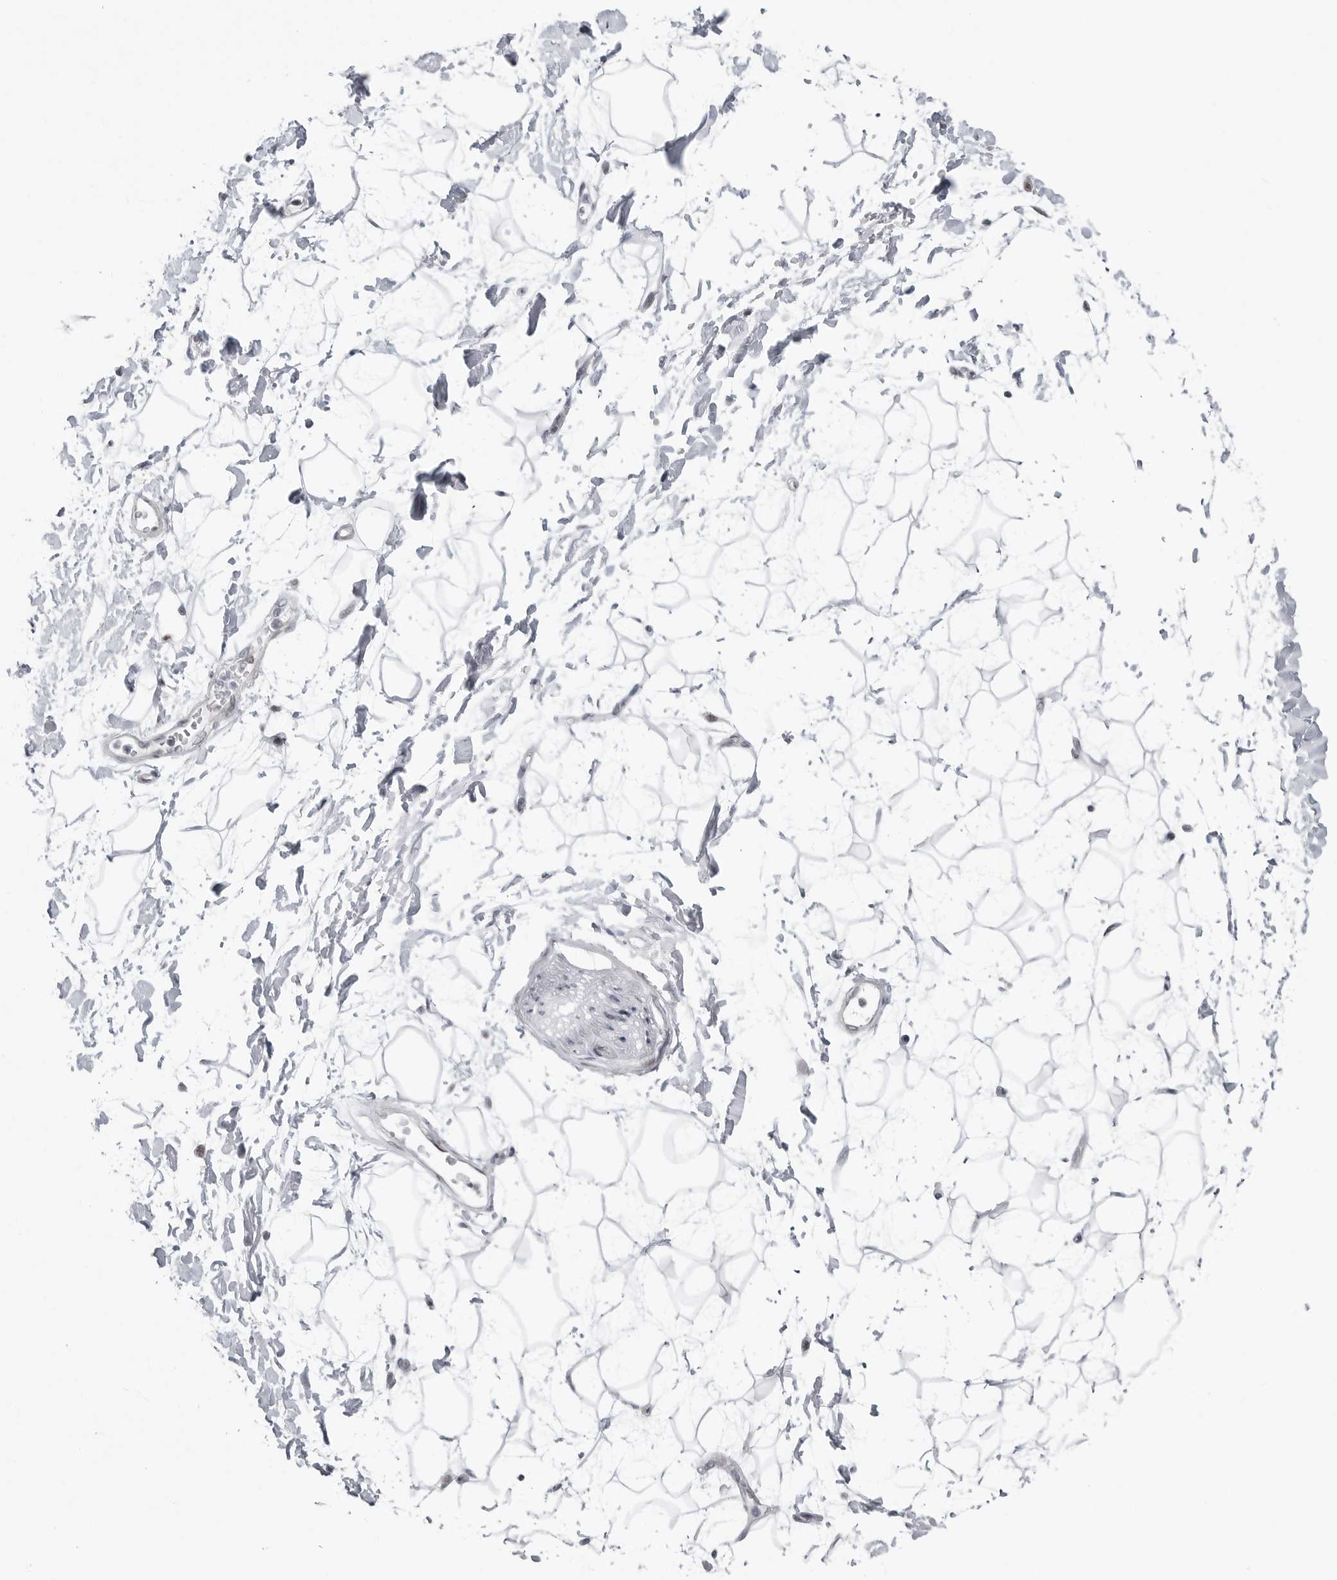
{"staining": {"intensity": "negative", "quantity": "none", "location": "none"}, "tissue": "adipose tissue", "cell_type": "Adipocytes", "image_type": "normal", "snomed": [{"axis": "morphology", "description": "Normal tissue, NOS"}, {"axis": "topography", "description": "Soft tissue"}], "caption": "This is a histopathology image of immunohistochemistry (IHC) staining of unremarkable adipose tissue, which shows no staining in adipocytes.", "gene": "FAM135B", "patient": {"sex": "male", "age": 72}}